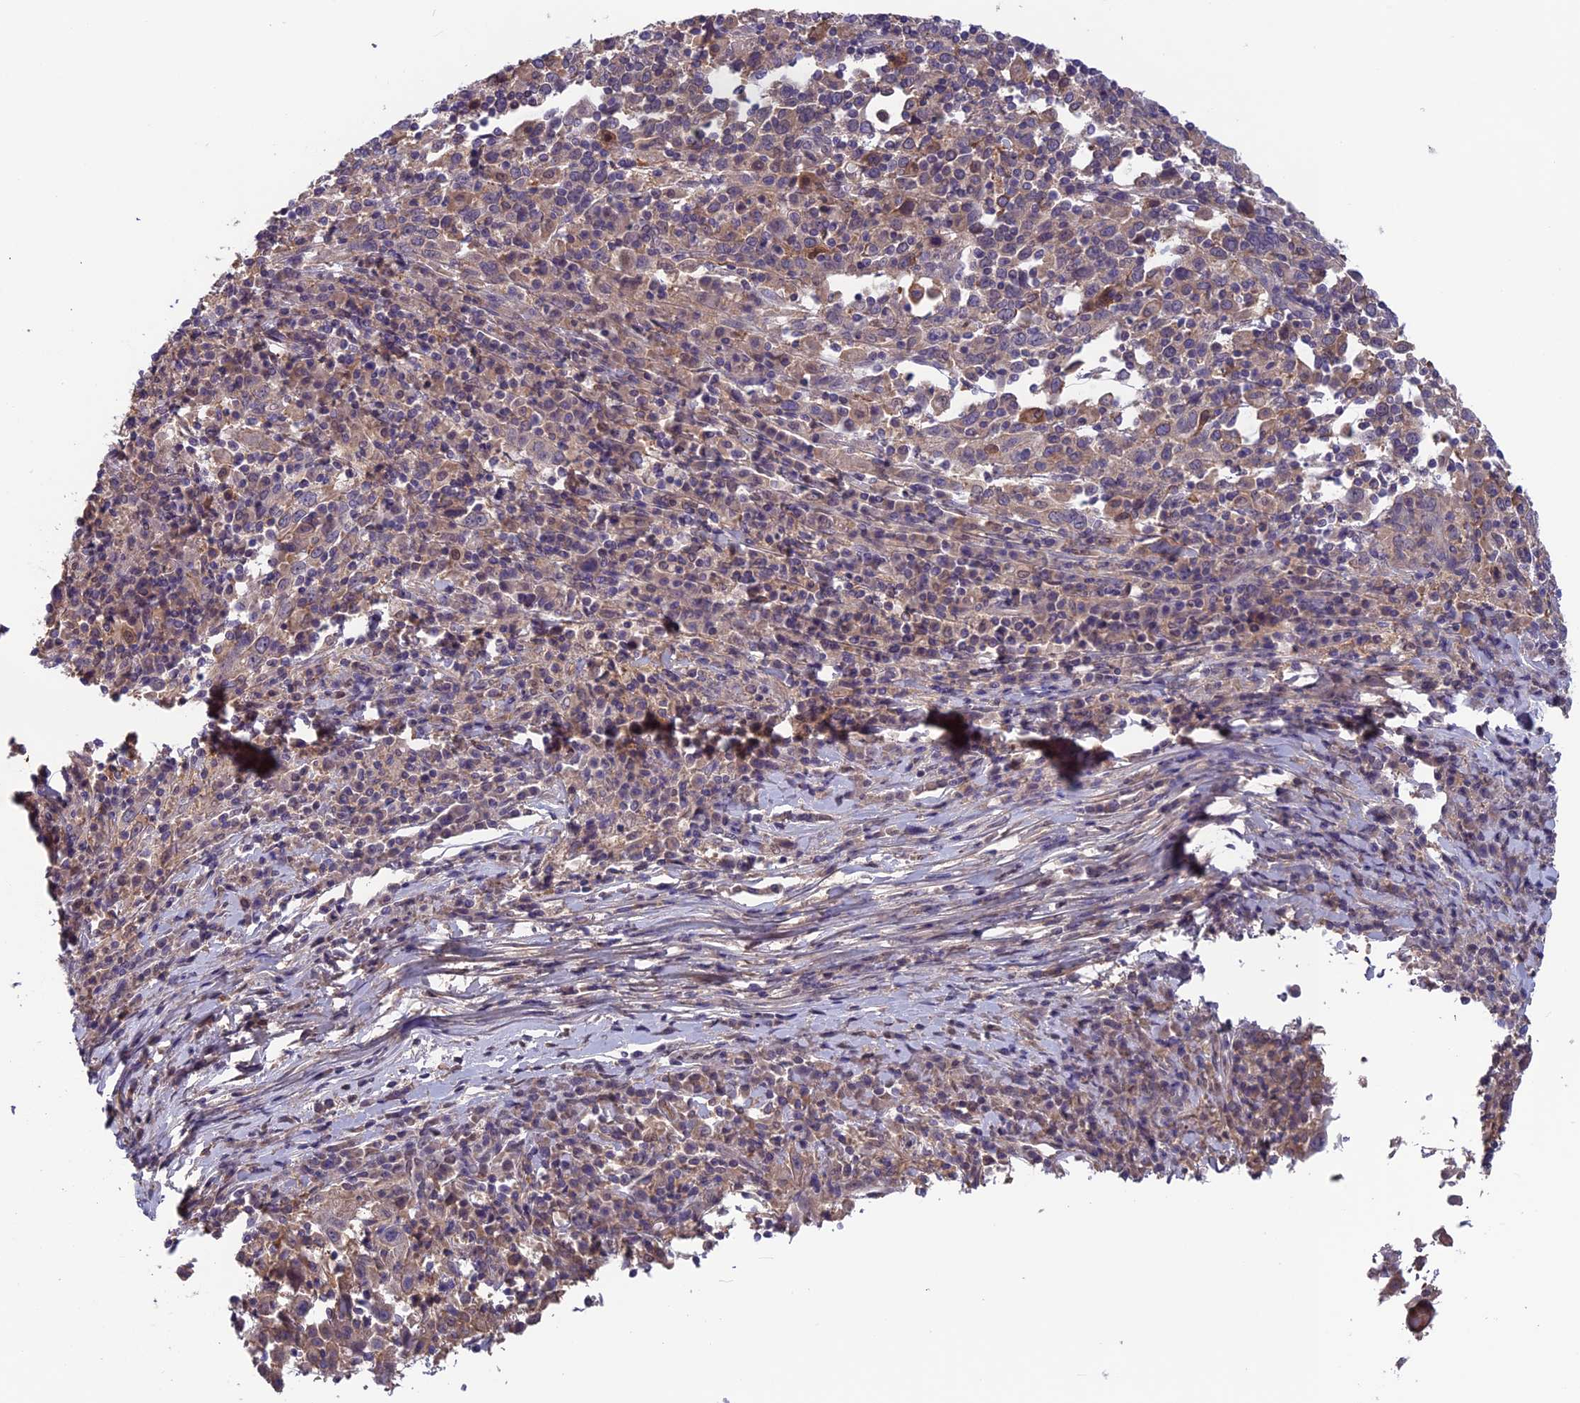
{"staining": {"intensity": "weak", "quantity": "25%-75%", "location": "cytoplasmic/membranous"}, "tissue": "cervical cancer", "cell_type": "Tumor cells", "image_type": "cancer", "snomed": [{"axis": "morphology", "description": "Squamous cell carcinoma, NOS"}, {"axis": "topography", "description": "Cervix"}], "caption": "Immunohistochemical staining of human squamous cell carcinoma (cervical) demonstrates weak cytoplasmic/membranous protein staining in about 25%-75% of tumor cells. The staining was performed using DAB (3,3'-diaminobenzidine) to visualize the protein expression in brown, while the nuclei were stained in blue with hematoxylin (Magnification: 20x).", "gene": "MAST2", "patient": {"sex": "female", "age": 46}}